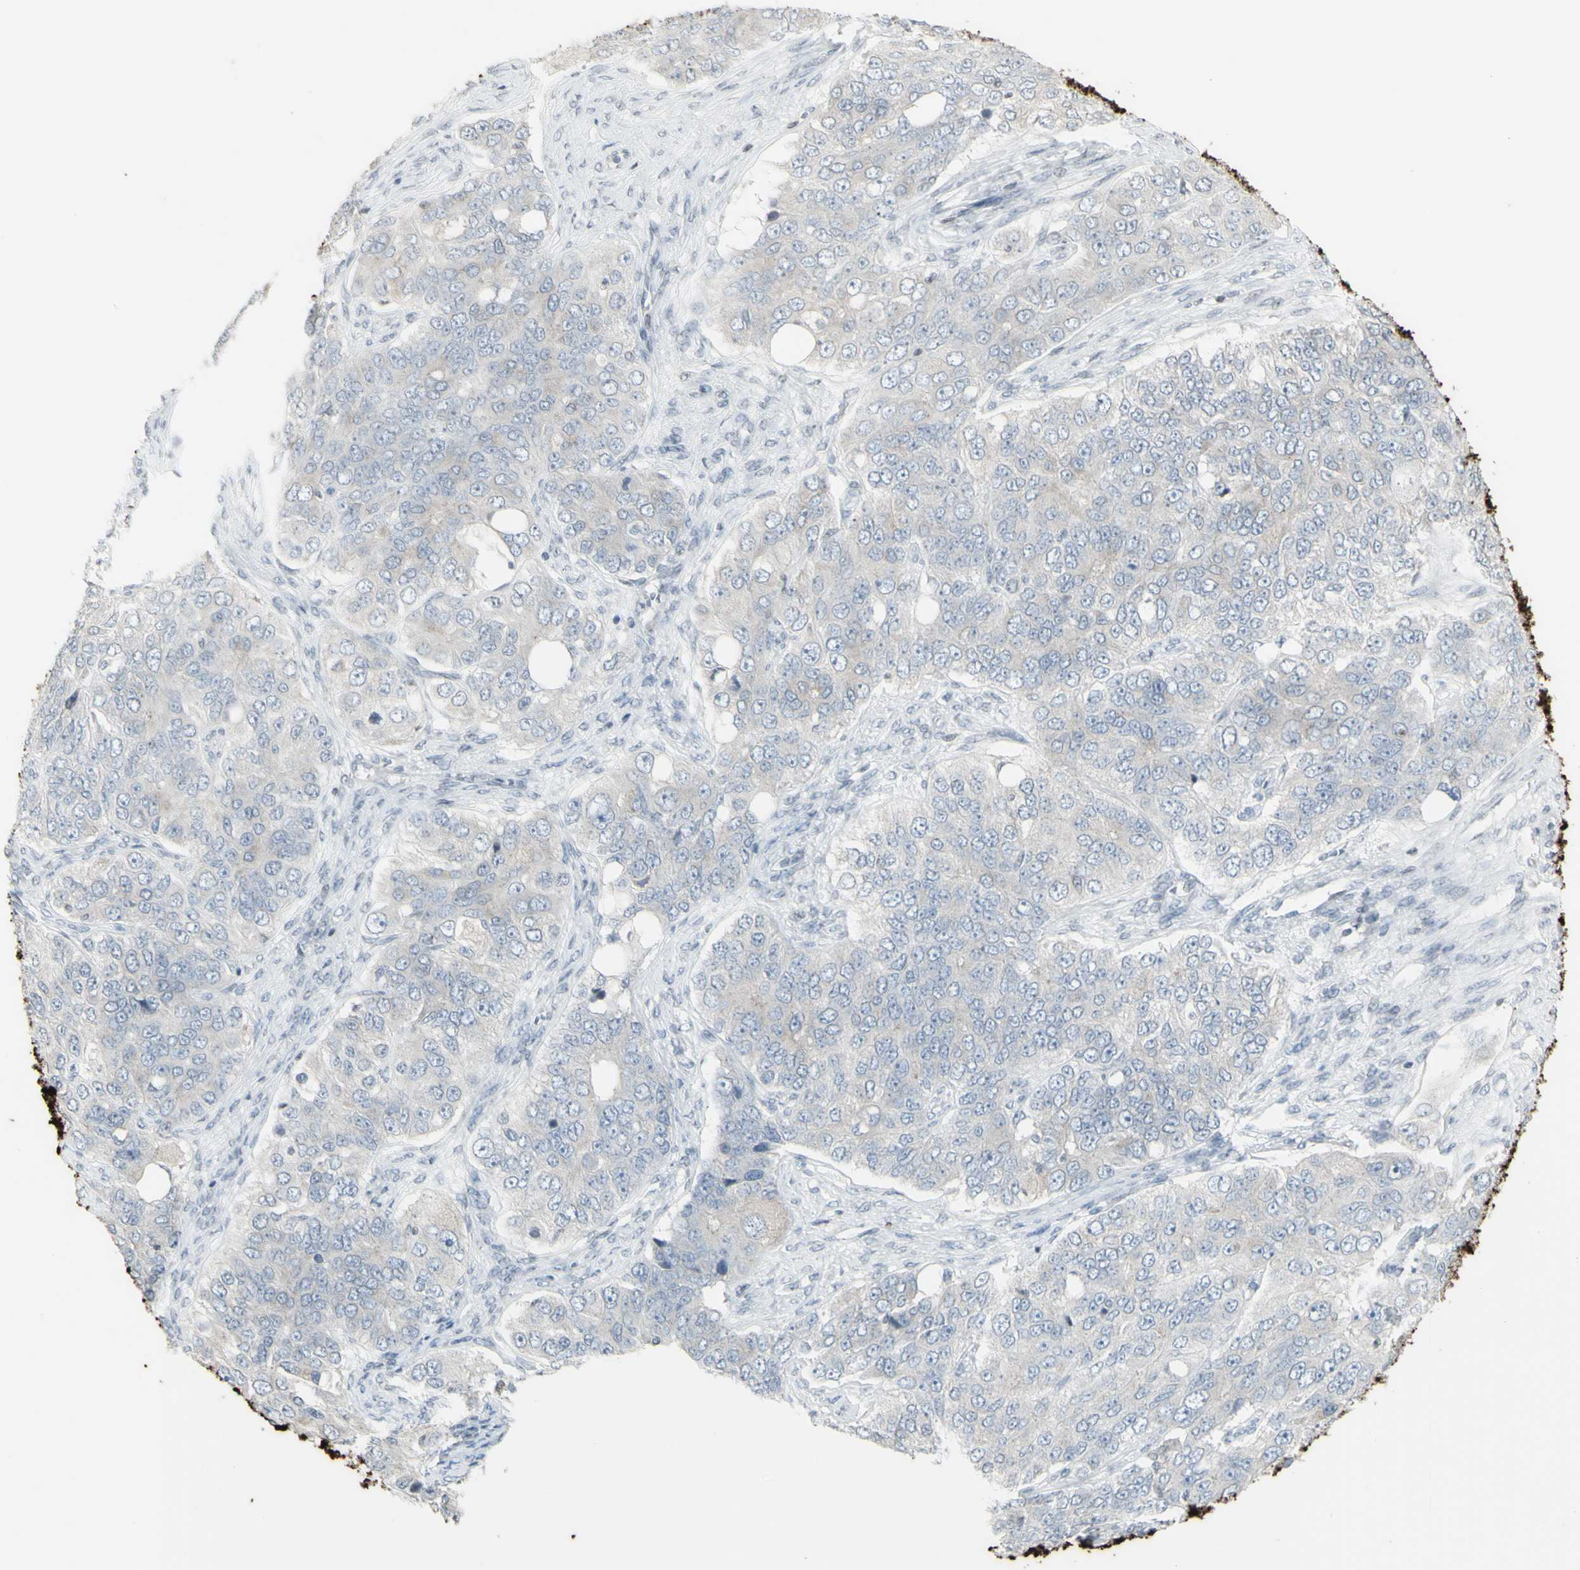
{"staining": {"intensity": "negative", "quantity": "none", "location": "none"}, "tissue": "ovarian cancer", "cell_type": "Tumor cells", "image_type": "cancer", "snomed": [{"axis": "morphology", "description": "Carcinoma, endometroid"}, {"axis": "topography", "description": "Ovary"}], "caption": "The histopathology image reveals no significant positivity in tumor cells of ovarian cancer. (DAB immunohistochemistry, high magnification).", "gene": "MUC5AC", "patient": {"sex": "female", "age": 51}}